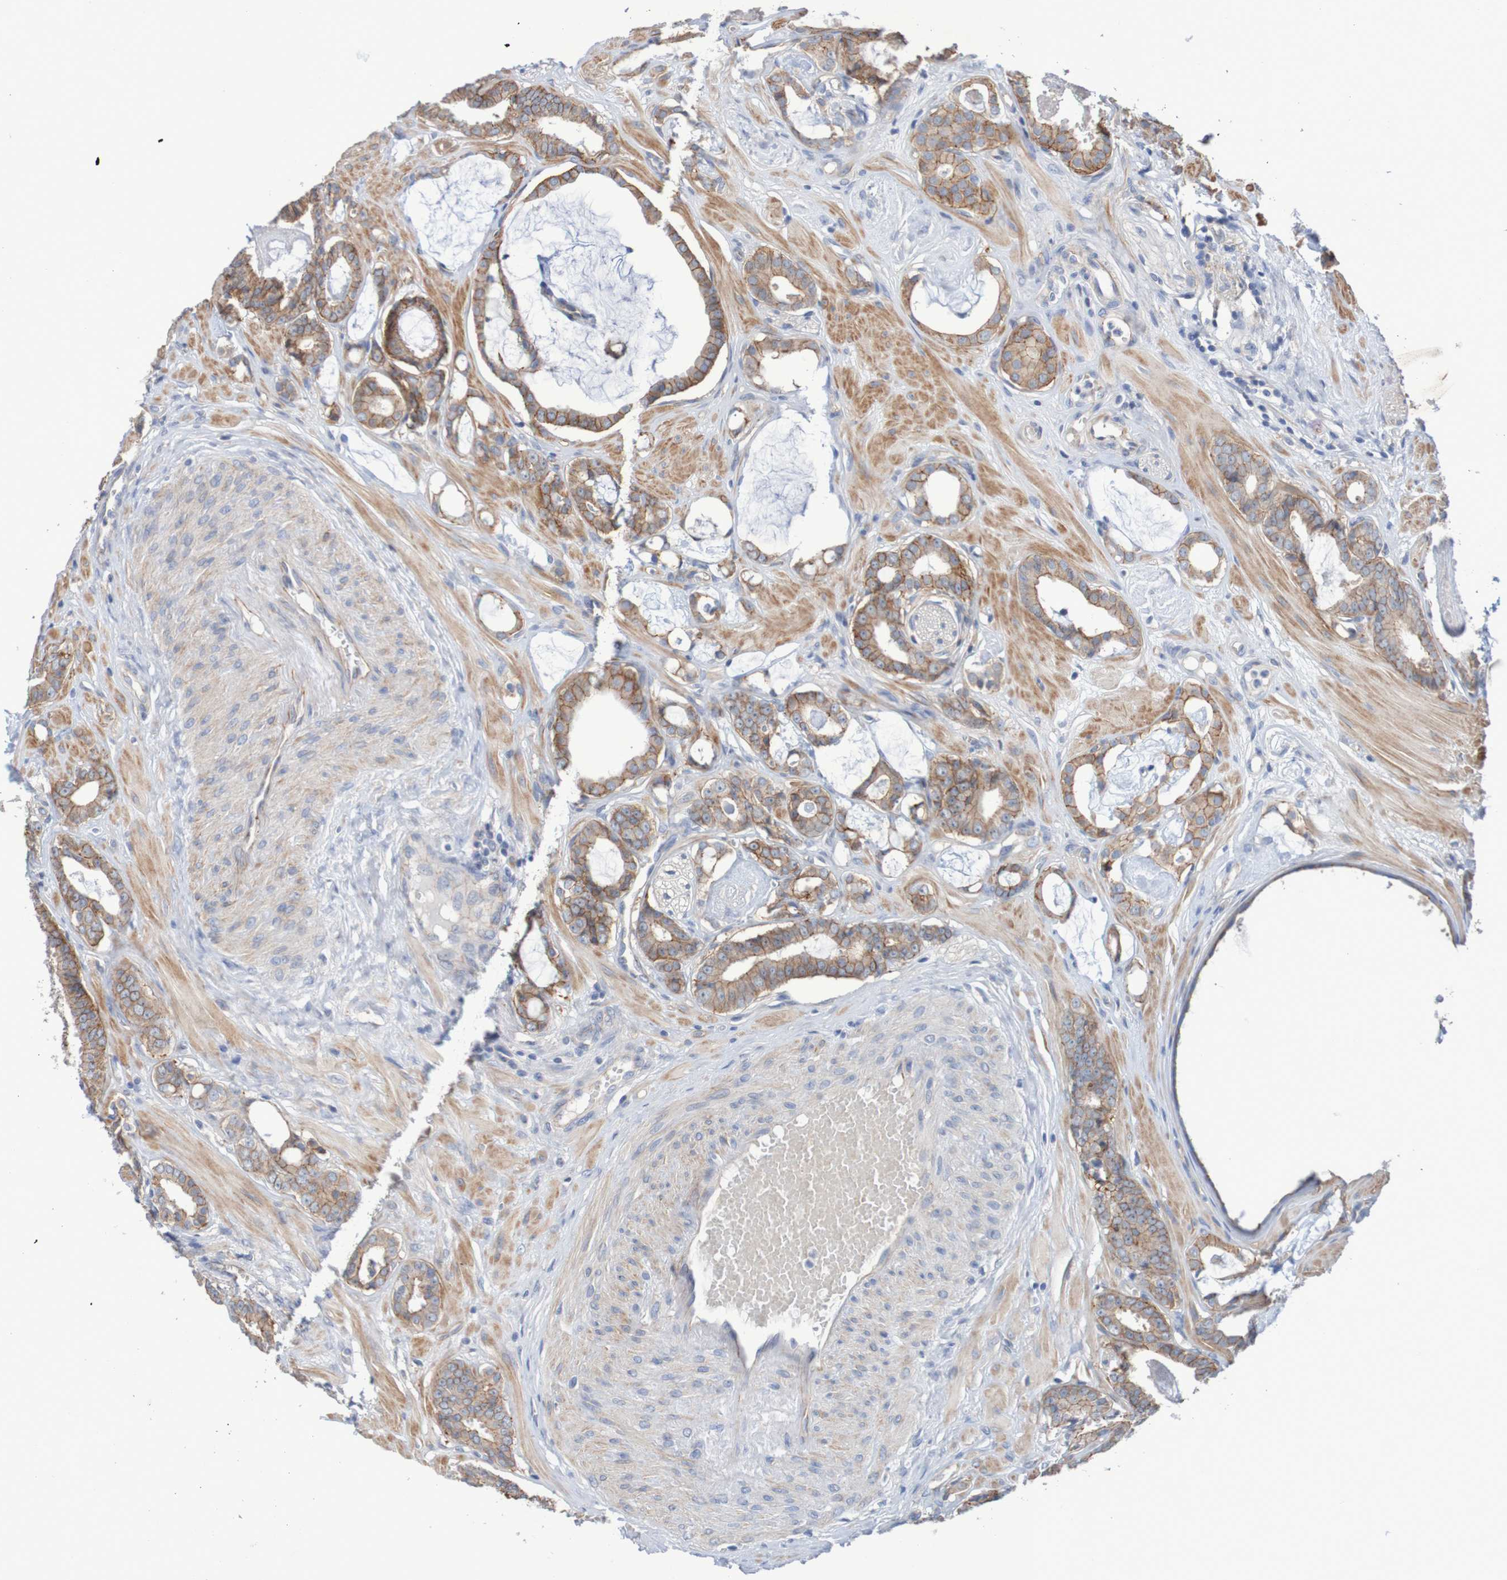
{"staining": {"intensity": "moderate", "quantity": ">75%", "location": "cytoplasmic/membranous"}, "tissue": "prostate cancer", "cell_type": "Tumor cells", "image_type": "cancer", "snomed": [{"axis": "morphology", "description": "Adenocarcinoma, Low grade"}, {"axis": "topography", "description": "Prostate"}], "caption": "DAB immunohistochemical staining of human prostate cancer (adenocarcinoma (low-grade)) shows moderate cytoplasmic/membranous protein positivity in approximately >75% of tumor cells.", "gene": "NECTIN2", "patient": {"sex": "male", "age": 53}}